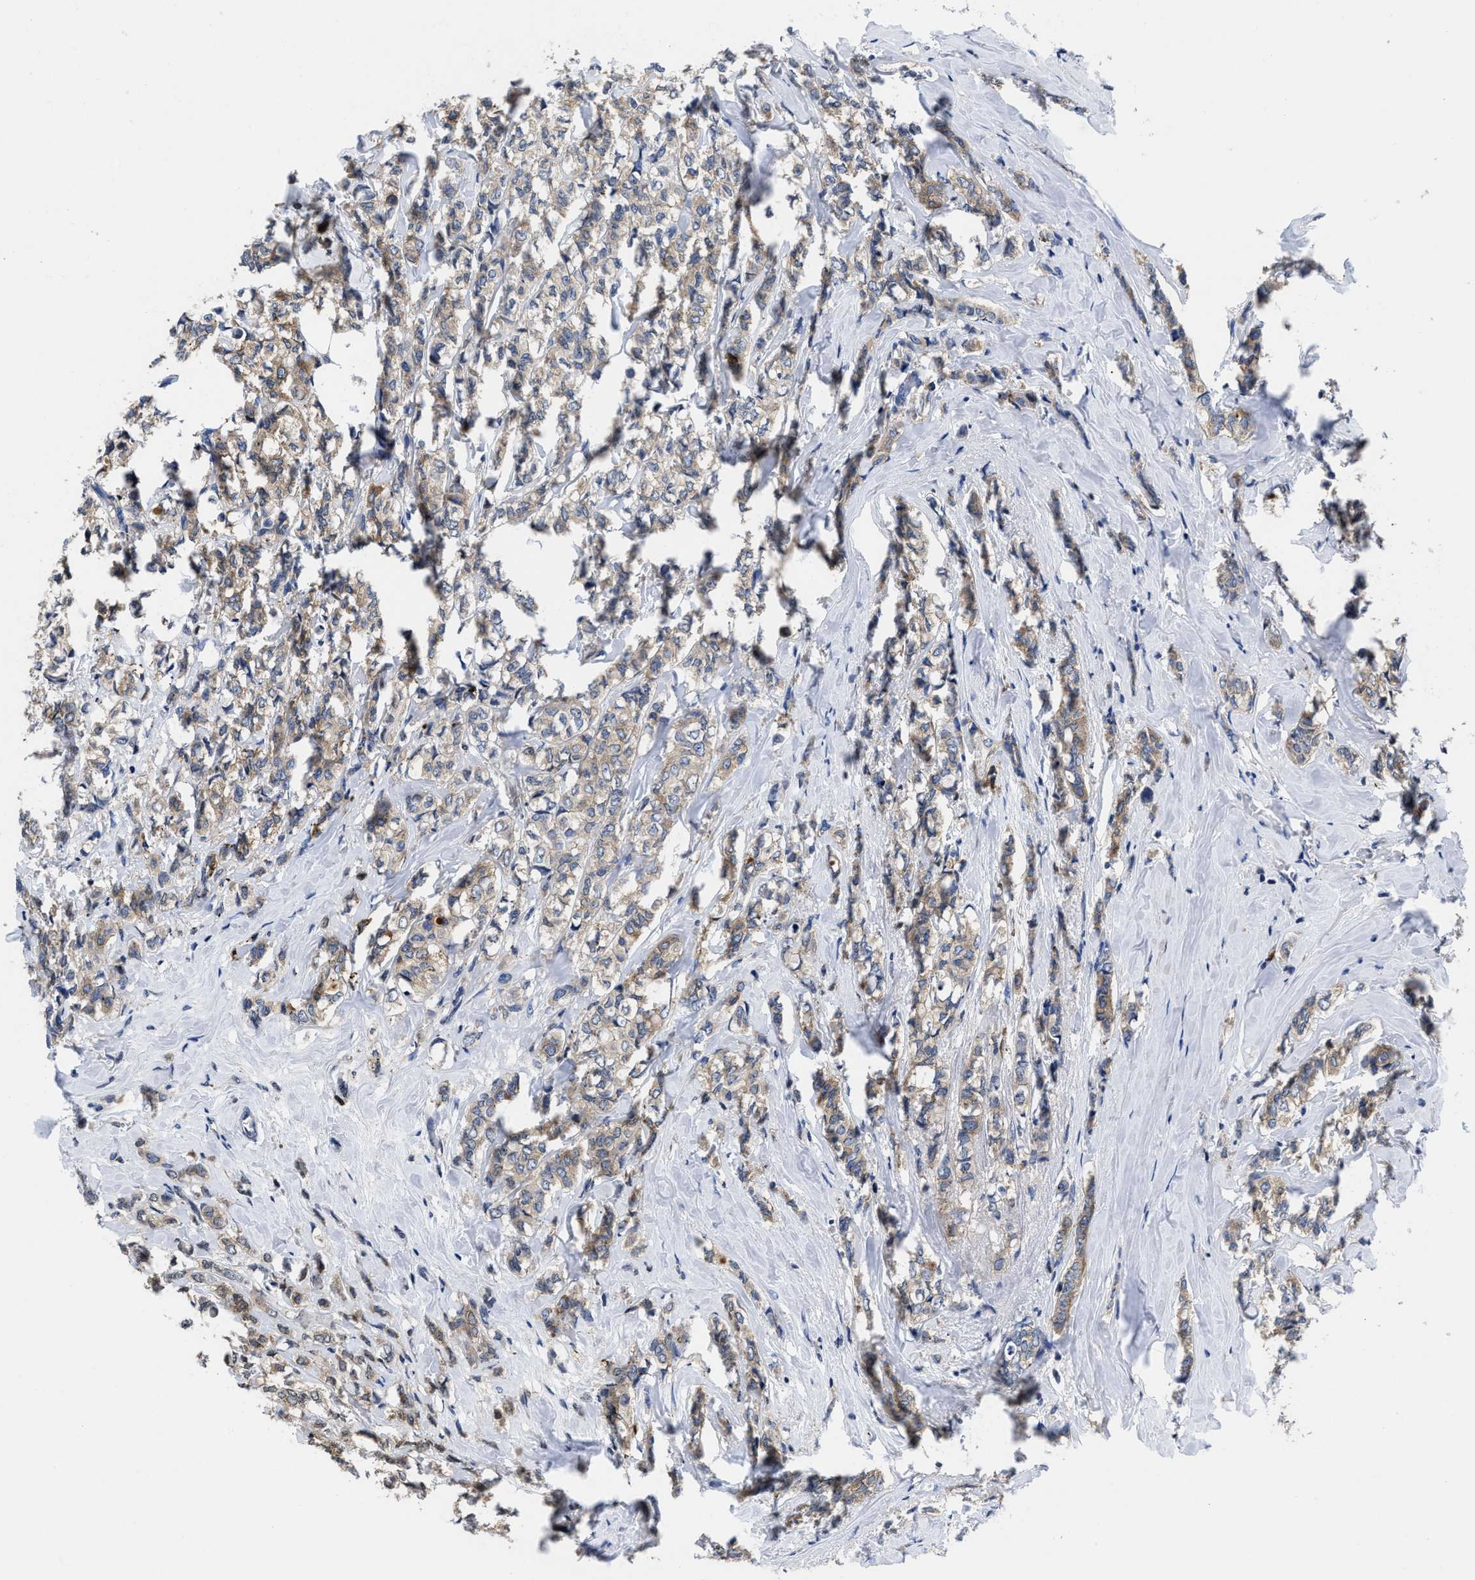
{"staining": {"intensity": "moderate", "quantity": ">75%", "location": "cytoplasmic/membranous"}, "tissue": "breast cancer", "cell_type": "Tumor cells", "image_type": "cancer", "snomed": [{"axis": "morphology", "description": "Lobular carcinoma"}, {"axis": "topography", "description": "Breast"}], "caption": "This is a photomicrograph of immunohistochemistry (IHC) staining of breast cancer (lobular carcinoma), which shows moderate positivity in the cytoplasmic/membranous of tumor cells.", "gene": "YARS1", "patient": {"sex": "female", "age": 60}}